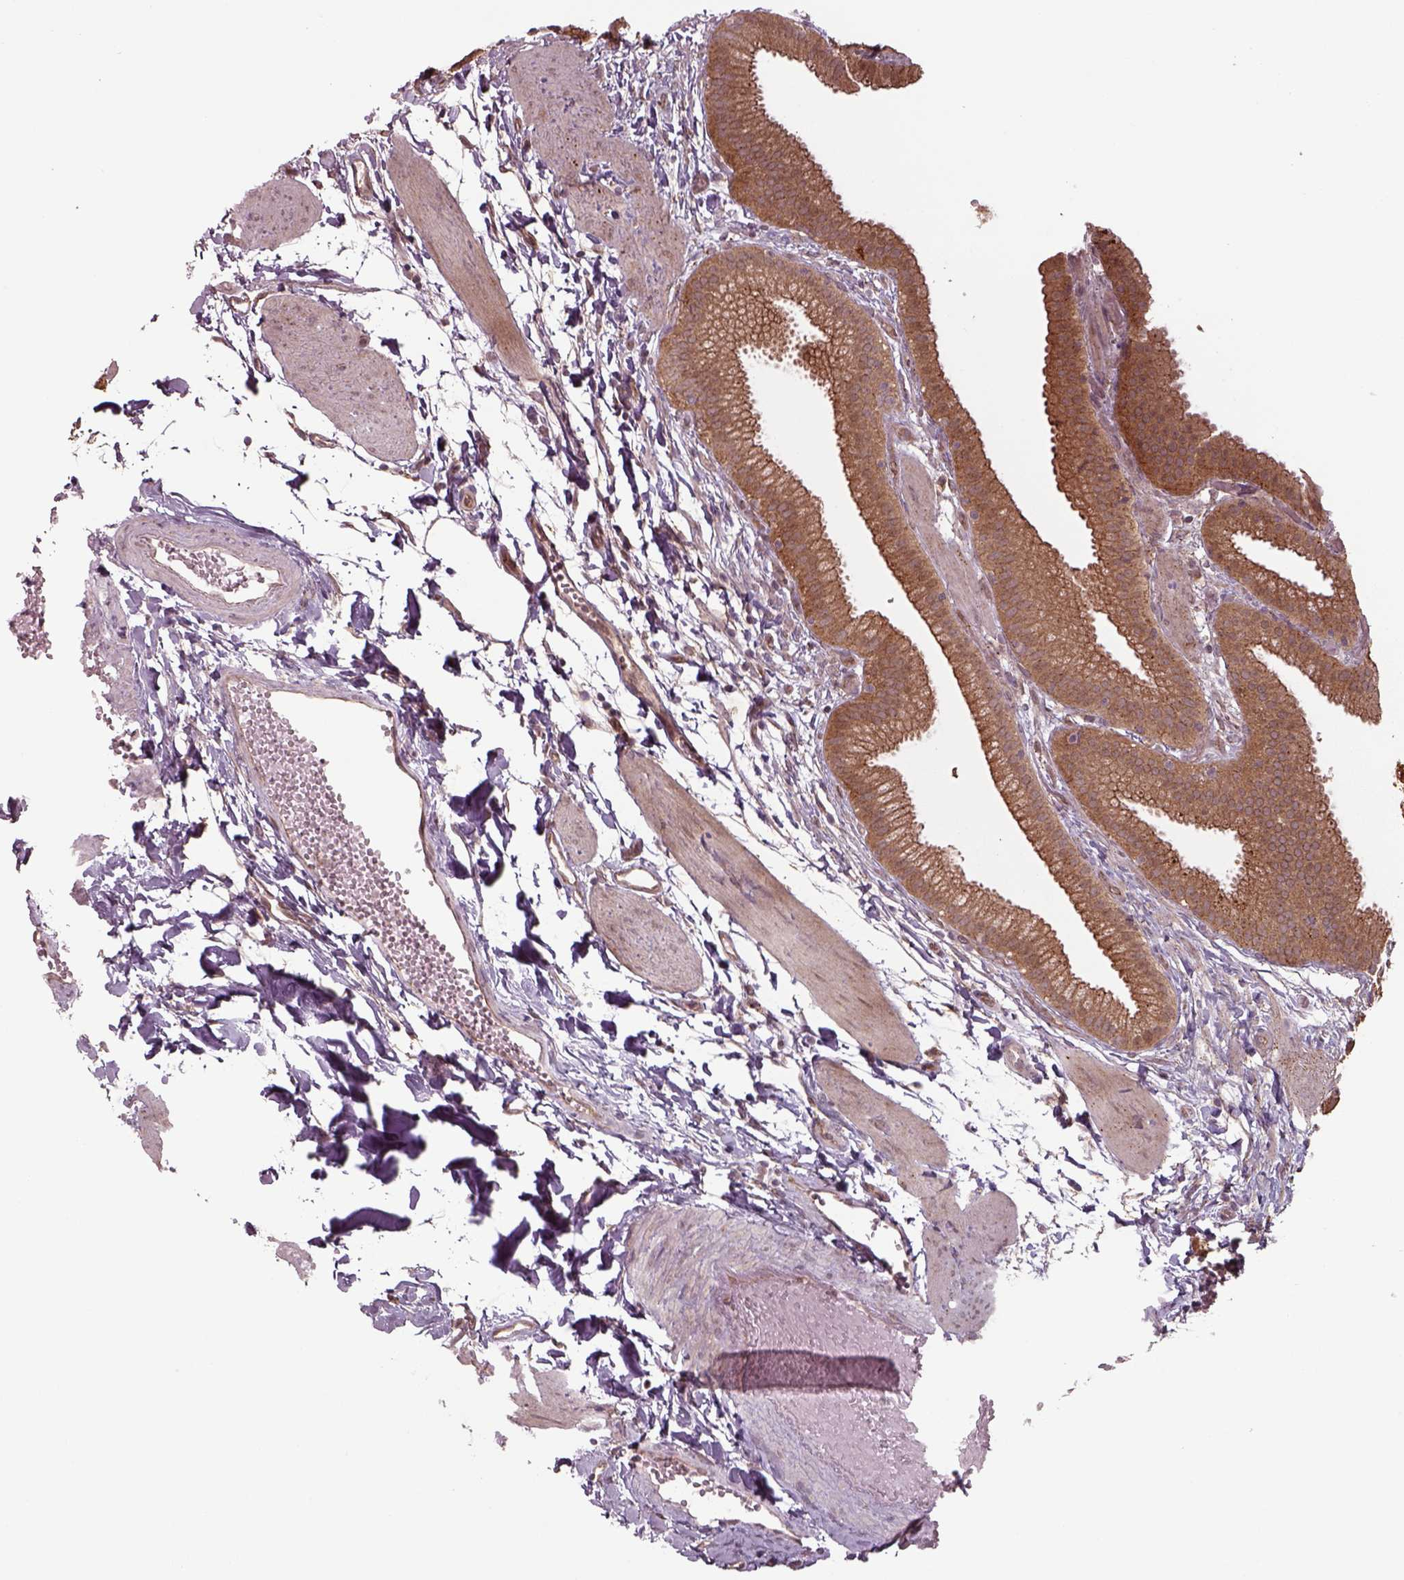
{"staining": {"intensity": "moderate", "quantity": ">75%", "location": "cytoplasmic/membranous"}, "tissue": "gallbladder", "cell_type": "Glandular cells", "image_type": "normal", "snomed": [{"axis": "morphology", "description": "Normal tissue, NOS"}, {"axis": "topography", "description": "Gallbladder"}], "caption": "This micrograph shows IHC staining of benign gallbladder, with medium moderate cytoplasmic/membranous expression in approximately >75% of glandular cells.", "gene": "CHMP3", "patient": {"sex": "female", "age": 63}}